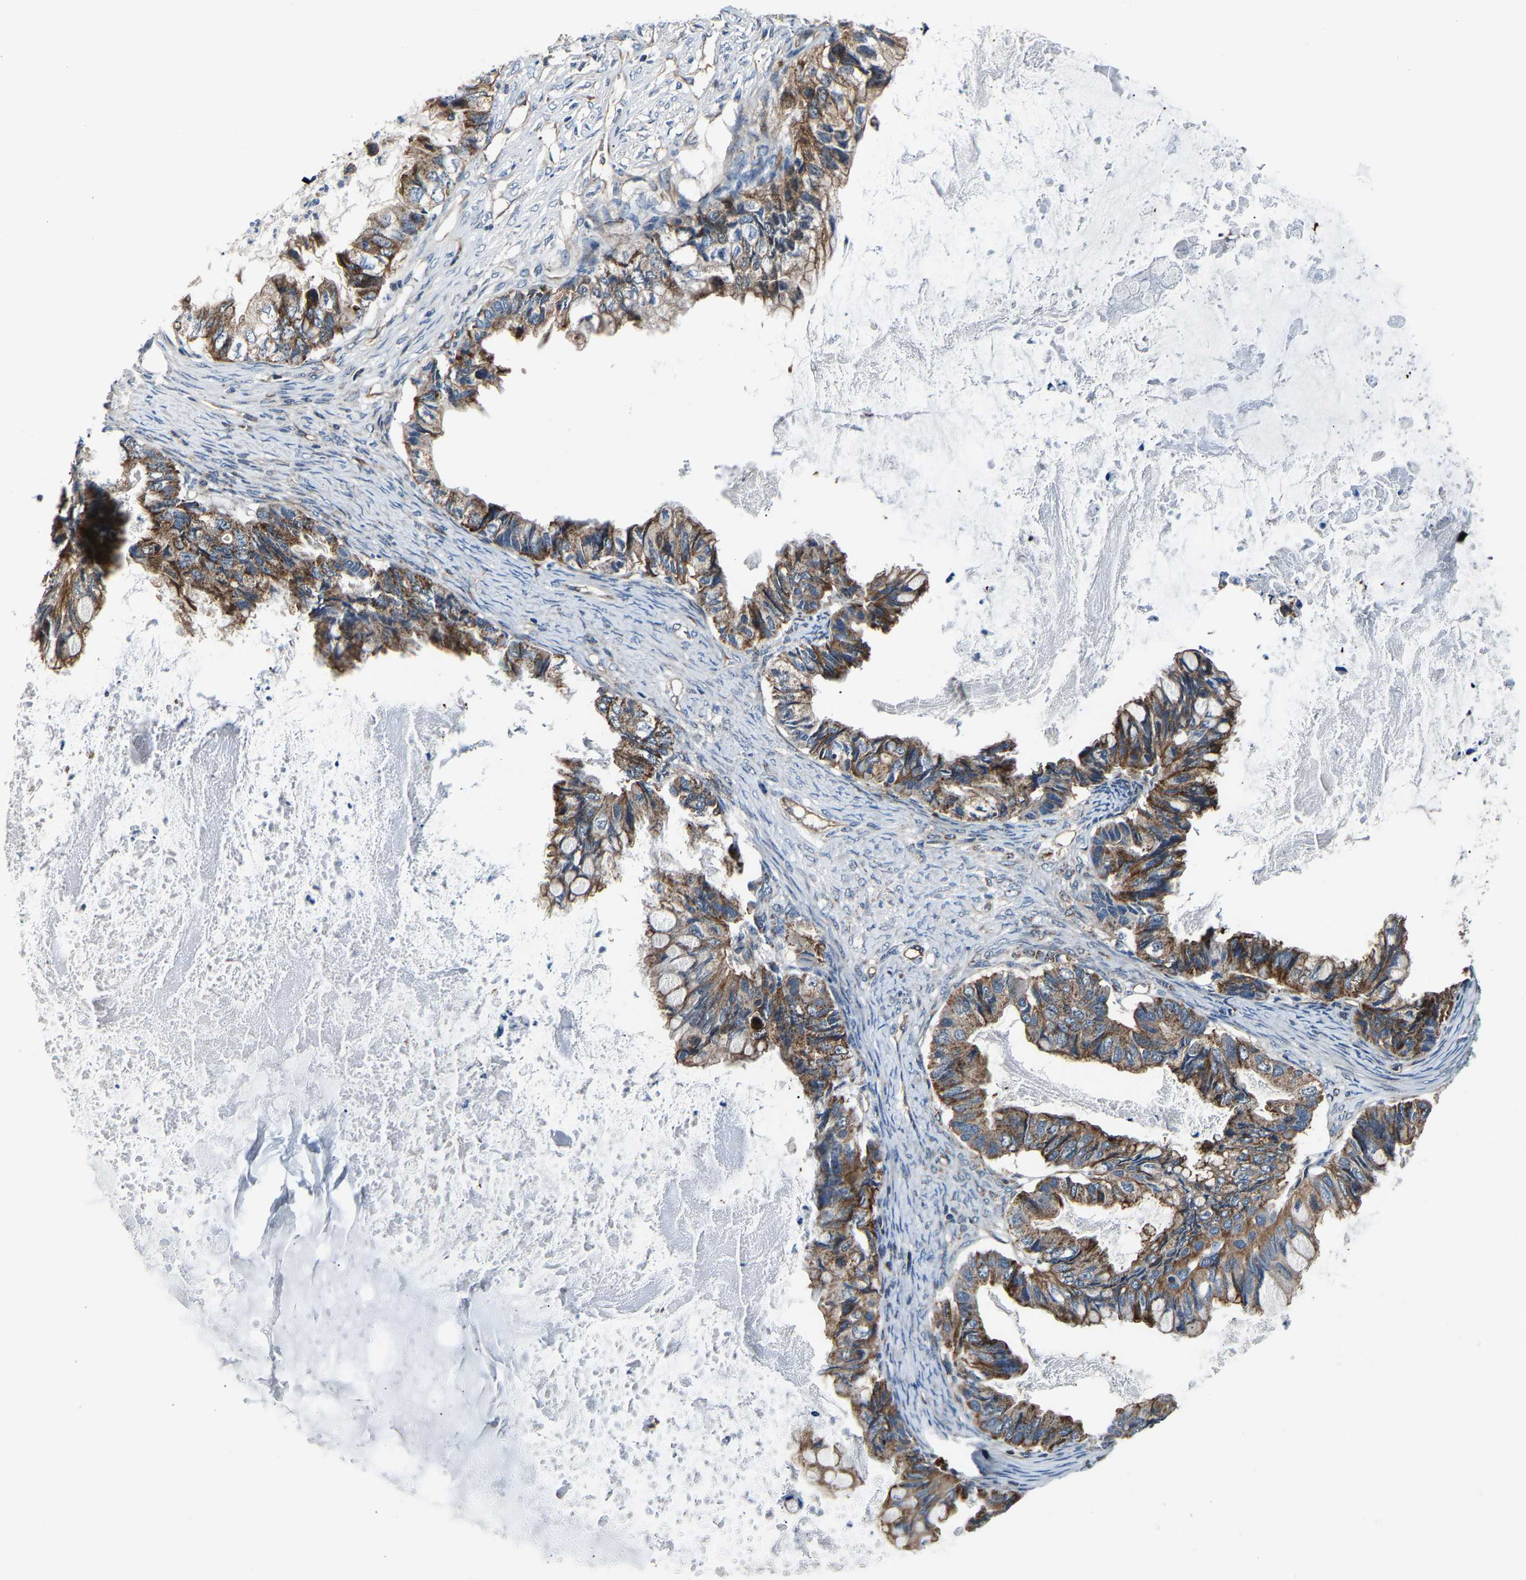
{"staining": {"intensity": "moderate", "quantity": ">75%", "location": "cytoplasmic/membranous"}, "tissue": "ovarian cancer", "cell_type": "Tumor cells", "image_type": "cancer", "snomed": [{"axis": "morphology", "description": "Cystadenocarcinoma, mucinous, NOS"}, {"axis": "topography", "description": "Ovary"}], "caption": "Mucinous cystadenocarcinoma (ovarian) stained with immunohistochemistry reveals moderate cytoplasmic/membranous positivity in approximately >75% of tumor cells.", "gene": "GGCT", "patient": {"sex": "female", "age": 80}}